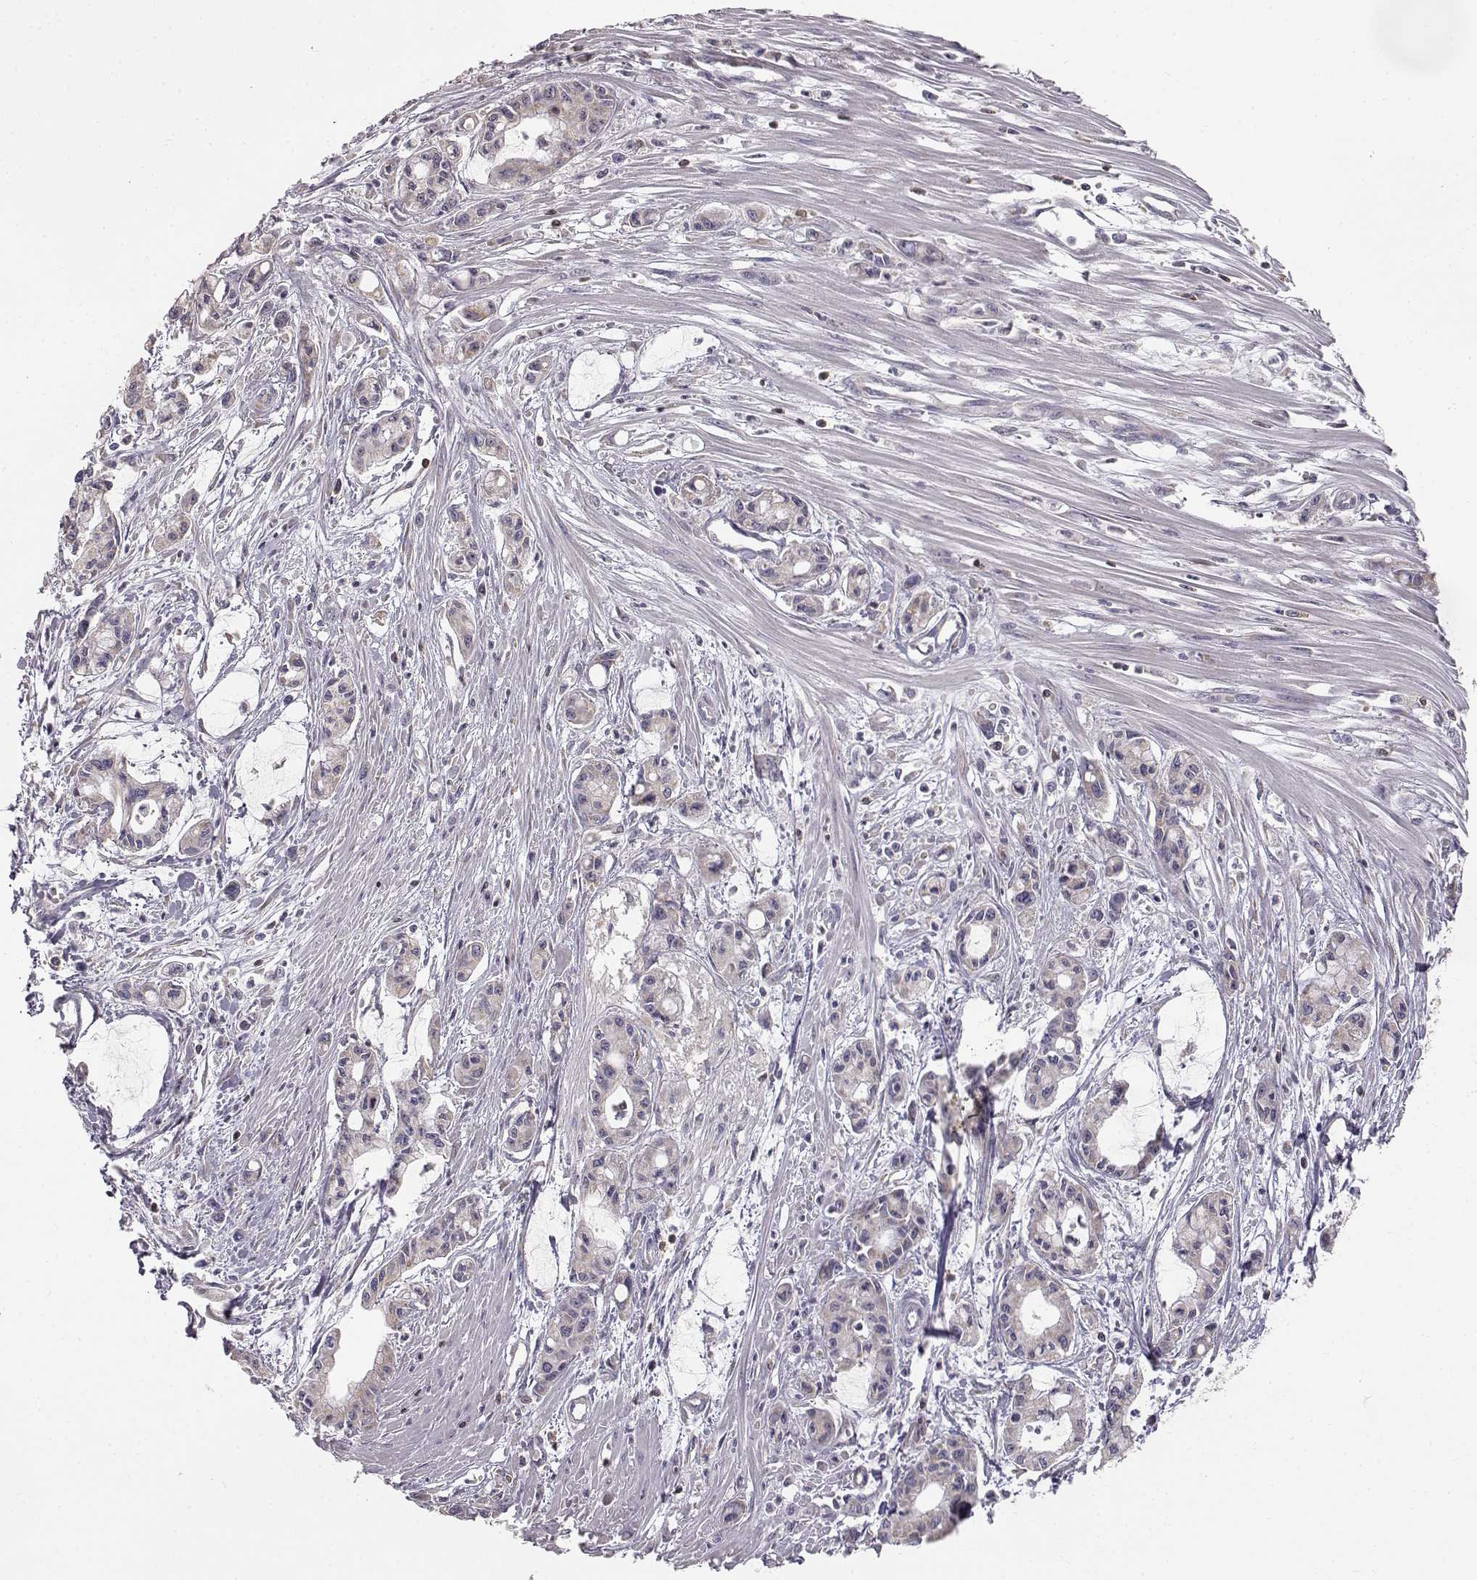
{"staining": {"intensity": "negative", "quantity": "none", "location": "none"}, "tissue": "pancreatic cancer", "cell_type": "Tumor cells", "image_type": "cancer", "snomed": [{"axis": "morphology", "description": "Adenocarcinoma, NOS"}, {"axis": "topography", "description": "Pancreas"}], "caption": "An immunohistochemistry photomicrograph of pancreatic adenocarcinoma is shown. There is no staining in tumor cells of pancreatic adenocarcinoma. The staining was performed using DAB to visualize the protein expression in brown, while the nuclei were stained in blue with hematoxylin (Magnification: 20x).", "gene": "GRAP2", "patient": {"sex": "male", "age": 48}}